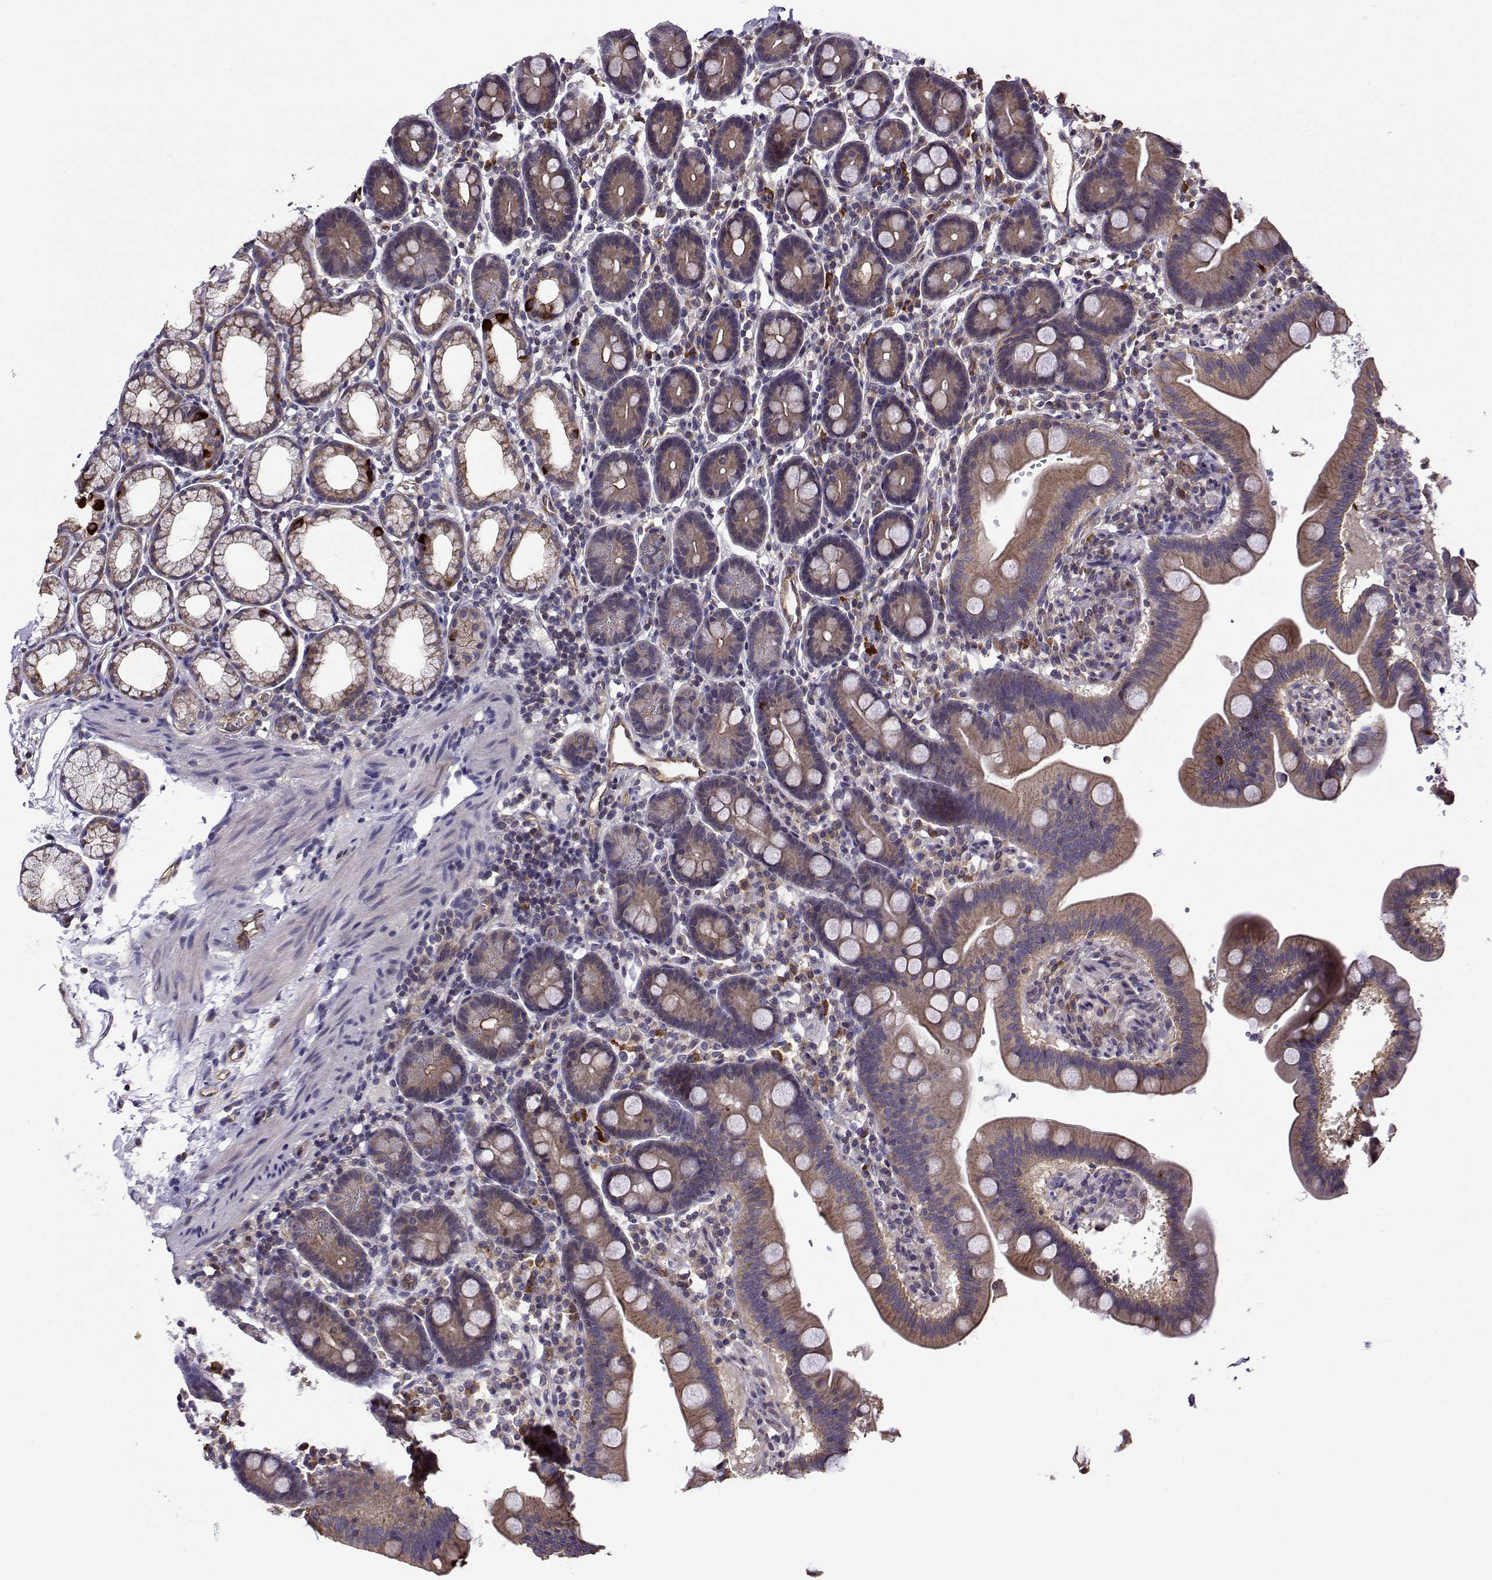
{"staining": {"intensity": "moderate", "quantity": ">75%", "location": "cytoplasmic/membranous"}, "tissue": "duodenum", "cell_type": "Glandular cells", "image_type": "normal", "snomed": [{"axis": "morphology", "description": "Normal tissue, NOS"}, {"axis": "topography", "description": "Duodenum"}], "caption": "Duodenum stained with DAB immunohistochemistry shows medium levels of moderate cytoplasmic/membranous positivity in approximately >75% of glandular cells. The protein of interest is stained brown, and the nuclei are stained in blue (DAB IHC with brightfield microscopy, high magnification).", "gene": "ITGB8", "patient": {"sex": "male", "age": 59}}